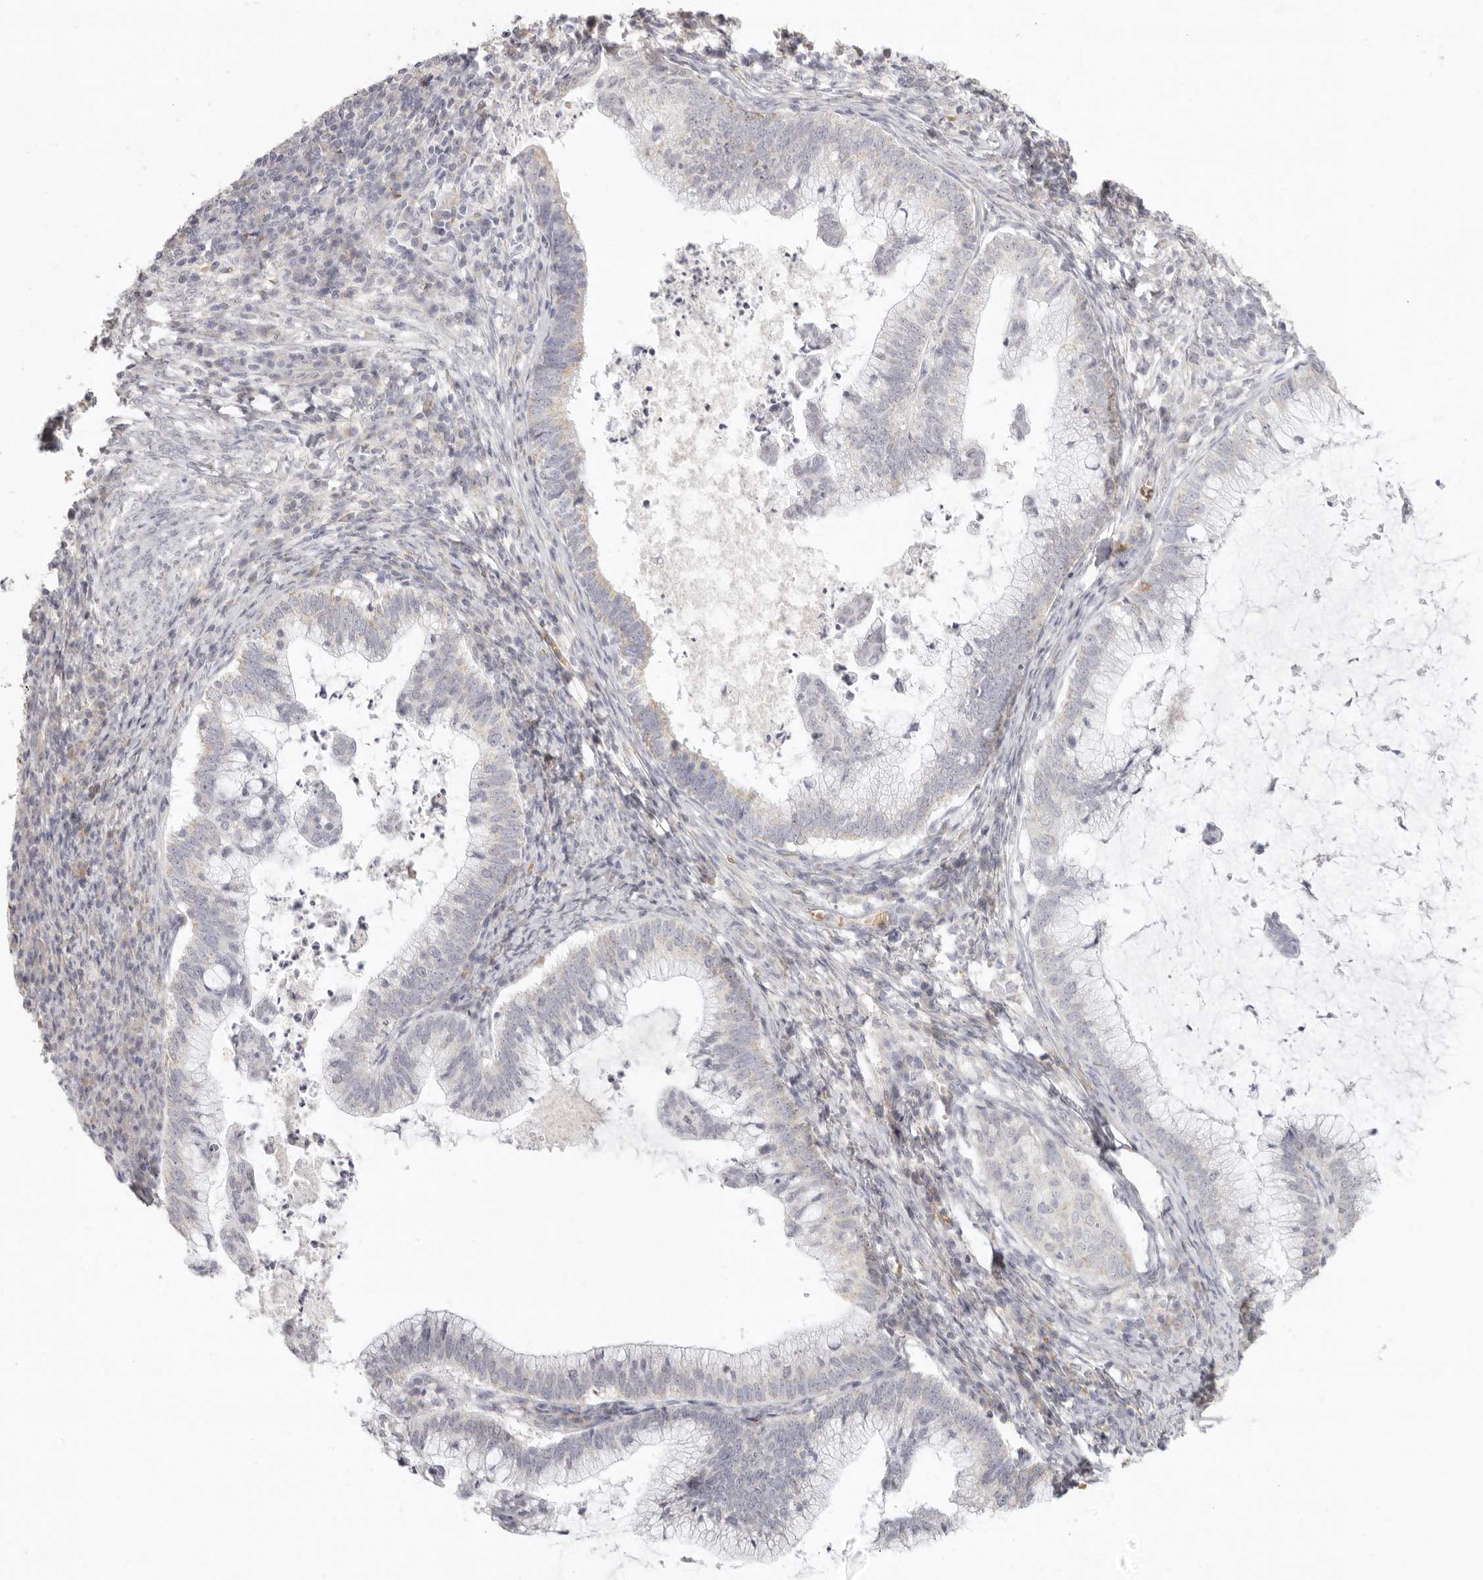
{"staining": {"intensity": "negative", "quantity": "none", "location": "none"}, "tissue": "cervical cancer", "cell_type": "Tumor cells", "image_type": "cancer", "snomed": [{"axis": "morphology", "description": "Adenocarcinoma, NOS"}, {"axis": "topography", "description": "Cervix"}], "caption": "Tumor cells are negative for brown protein staining in cervical cancer.", "gene": "NIBAN1", "patient": {"sex": "female", "age": 36}}